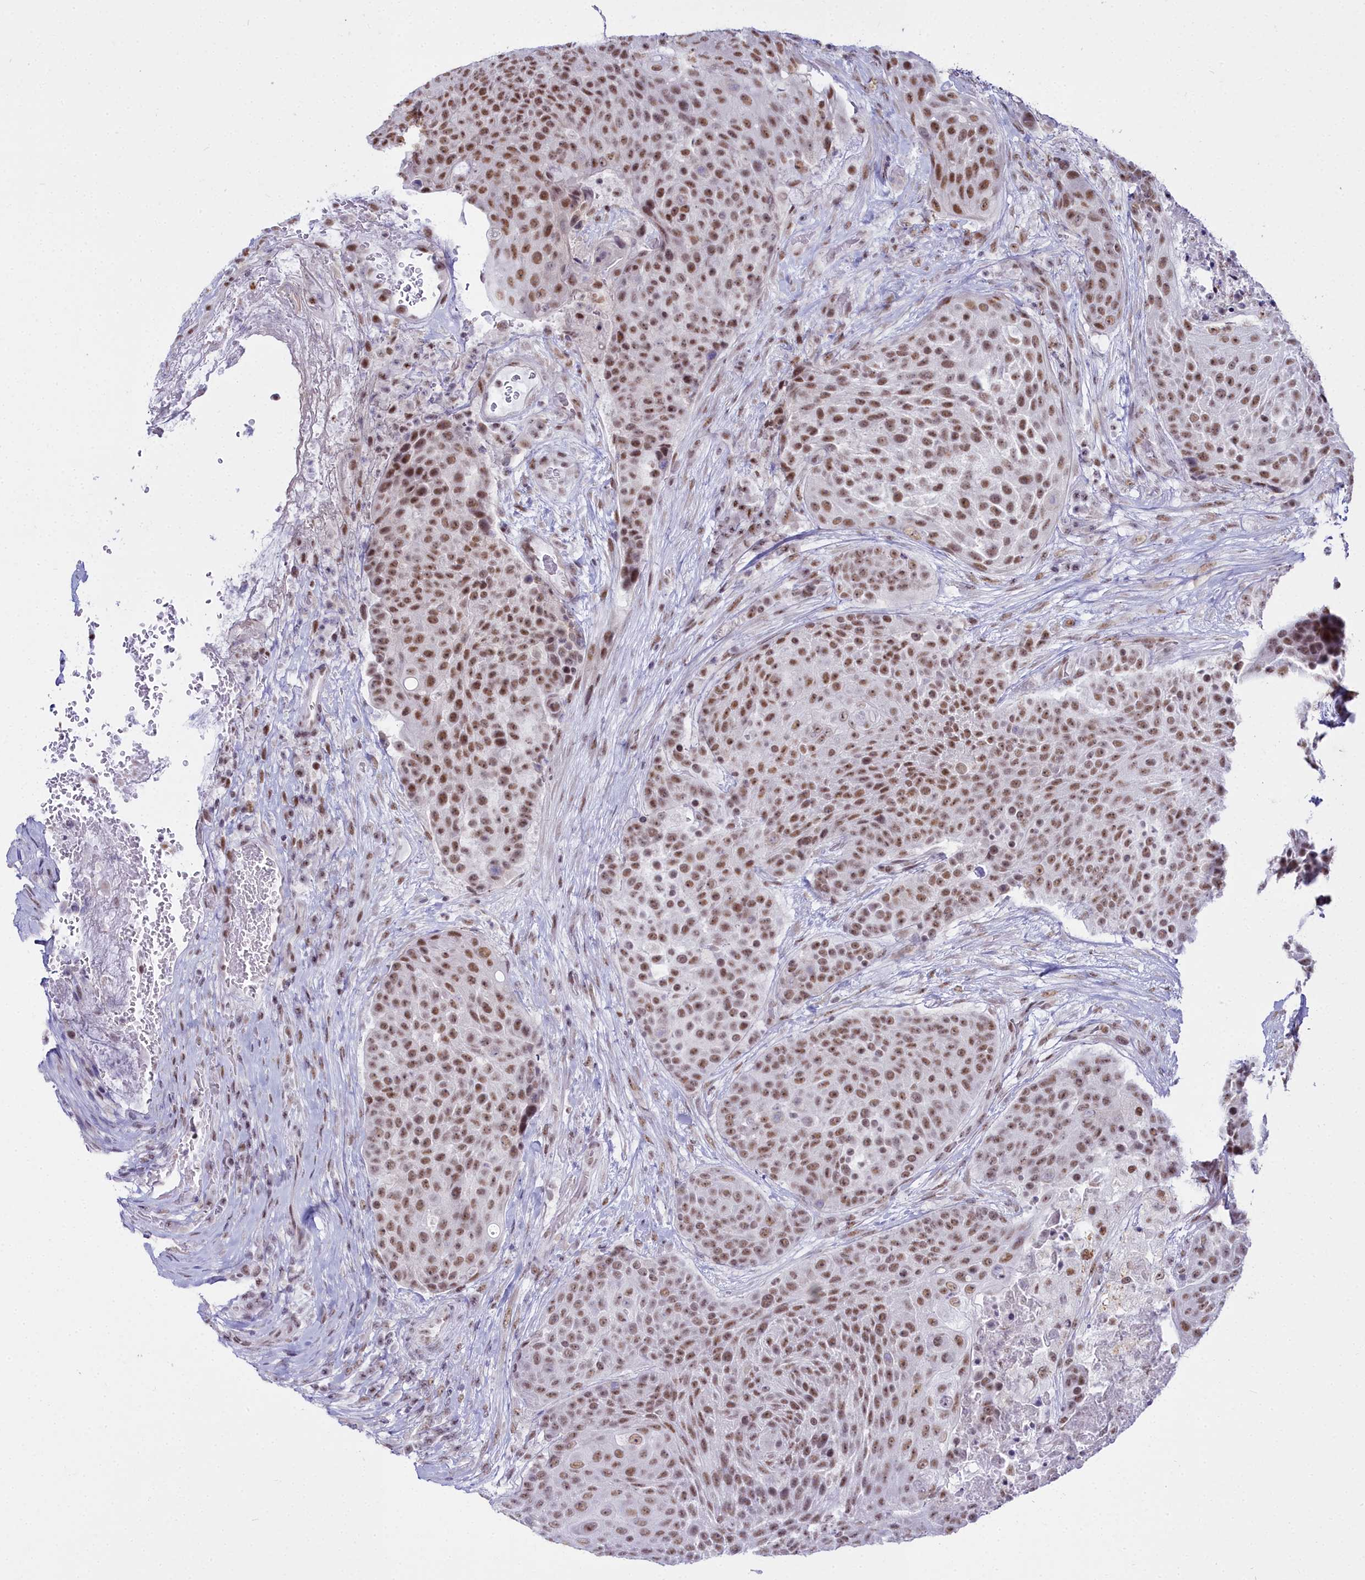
{"staining": {"intensity": "moderate", "quantity": ">75%", "location": "nuclear"}, "tissue": "urothelial cancer", "cell_type": "Tumor cells", "image_type": "cancer", "snomed": [{"axis": "morphology", "description": "Urothelial carcinoma, High grade"}, {"axis": "topography", "description": "Urinary bladder"}], "caption": "Human urothelial cancer stained with a brown dye demonstrates moderate nuclear positive positivity in about >75% of tumor cells.", "gene": "RBM12", "patient": {"sex": "female", "age": 63}}